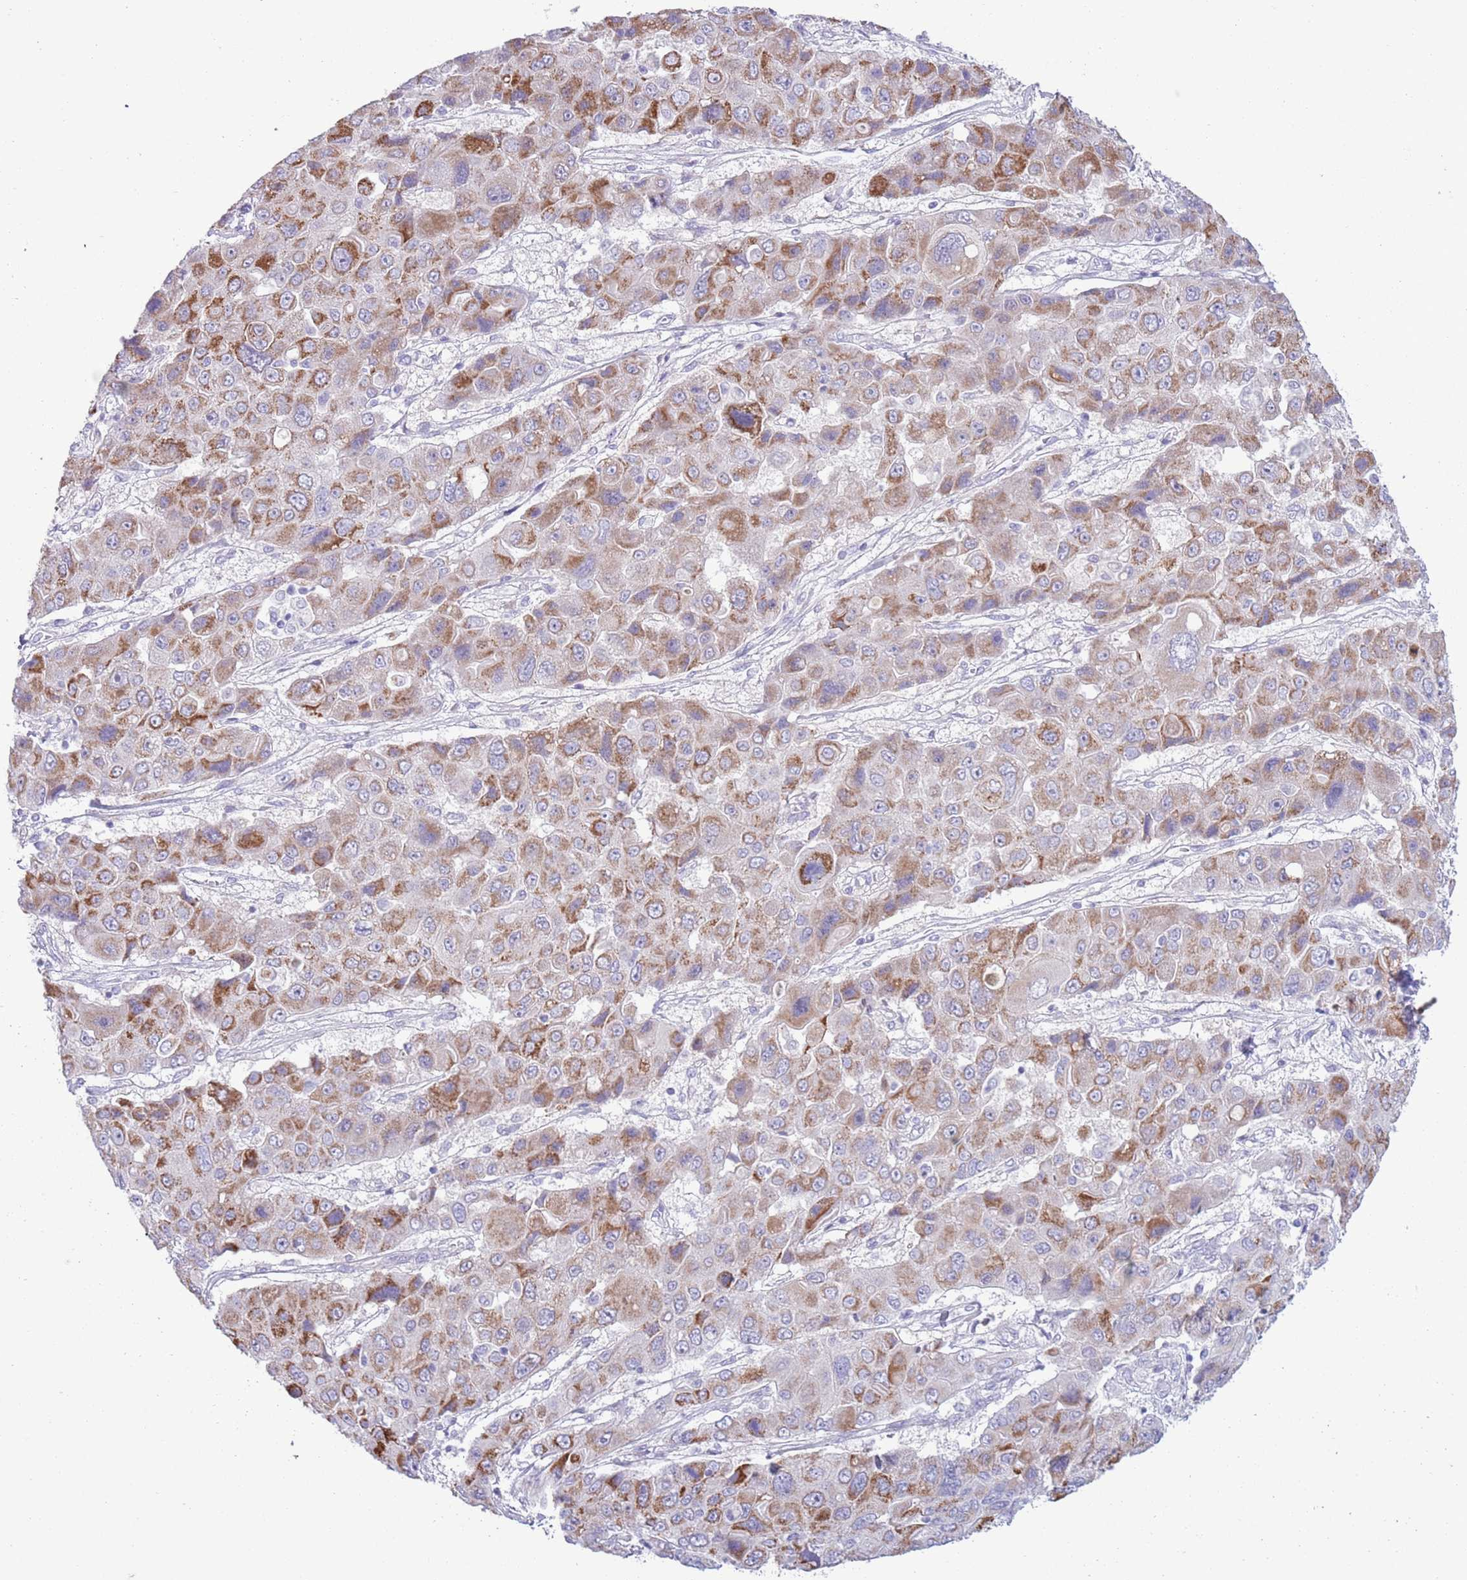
{"staining": {"intensity": "moderate", "quantity": ">75%", "location": "cytoplasmic/membranous"}, "tissue": "liver cancer", "cell_type": "Tumor cells", "image_type": "cancer", "snomed": [{"axis": "morphology", "description": "Cholangiocarcinoma"}, {"axis": "topography", "description": "Liver"}], "caption": "Liver cancer tissue reveals moderate cytoplasmic/membranous expression in about >75% of tumor cells, visualized by immunohistochemistry. (DAB (3,3'-diaminobenzidine) = brown stain, brightfield microscopy at high magnification).", "gene": "MOCOS", "patient": {"sex": "male", "age": 67}}